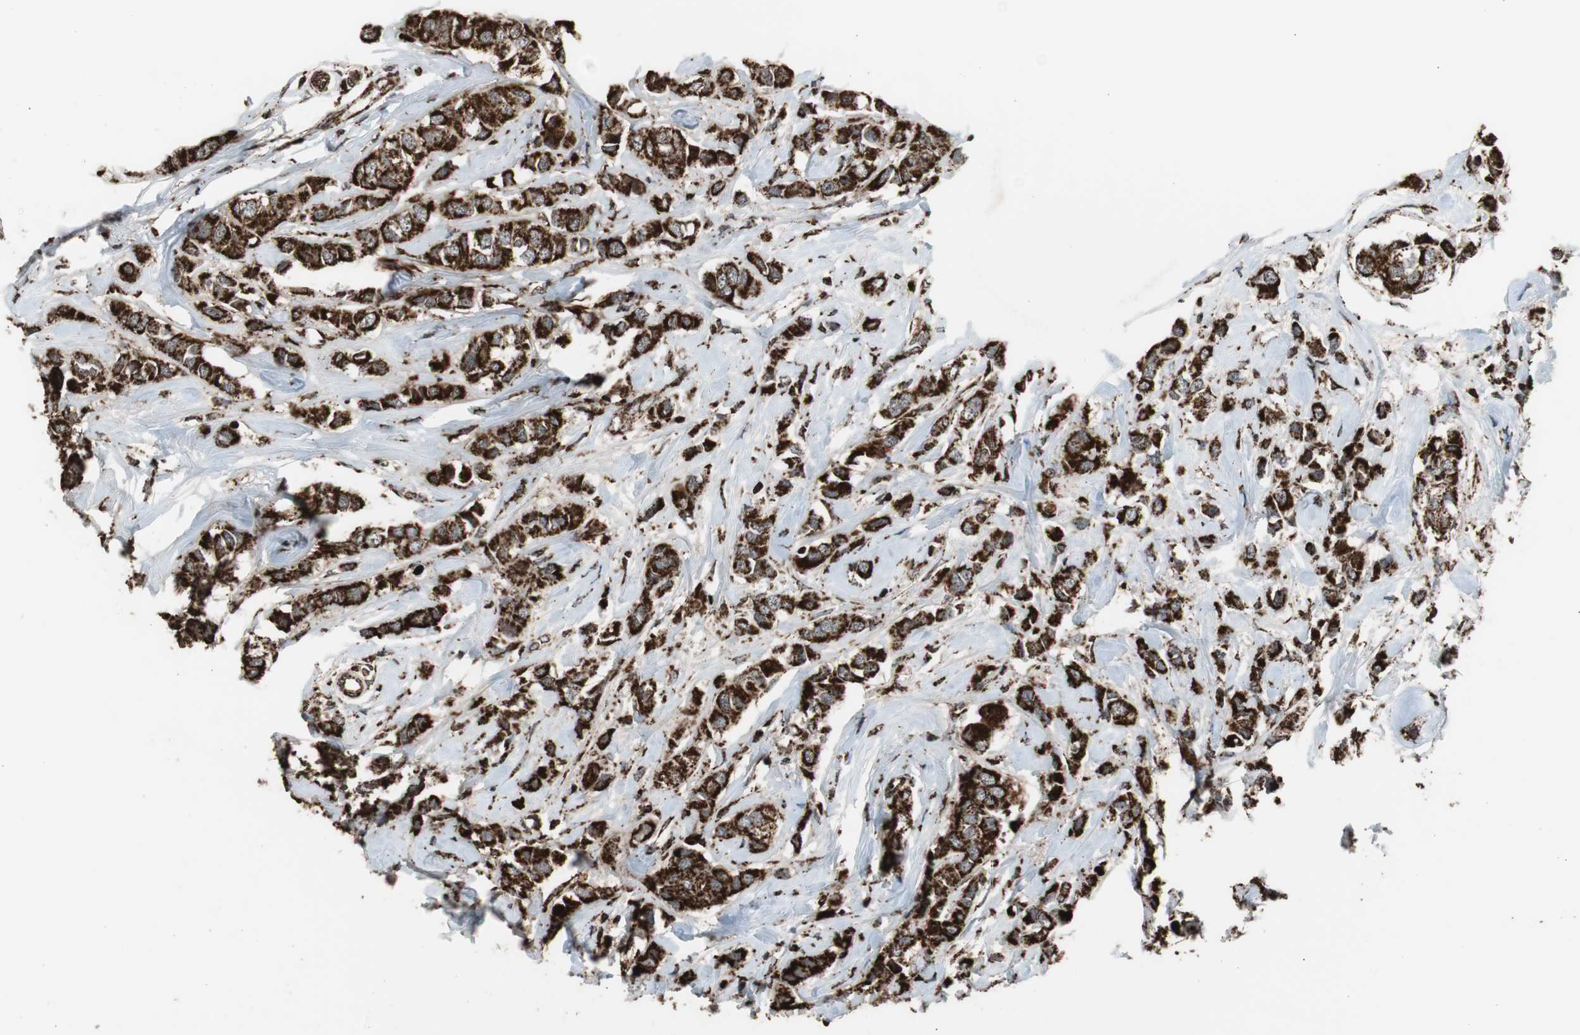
{"staining": {"intensity": "strong", "quantity": ">75%", "location": "cytoplasmic/membranous"}, "tissue": "breast cancer", "cell_type": "Tumor cells", "image_type": "cancer", "snomed": [{"axis": "morphology", "description": "Duct carcinoma"}, {"axis": "topography", "description": "Breast"}], "caption": "Breast cancer stained with IHC shows strong cytoplasmic/membranous positivity in approximately >75% of tumor cells. Nuclei are stained in blue.", "gene": "HSPA9", "patient": {"sex": "female", "age": 50}}